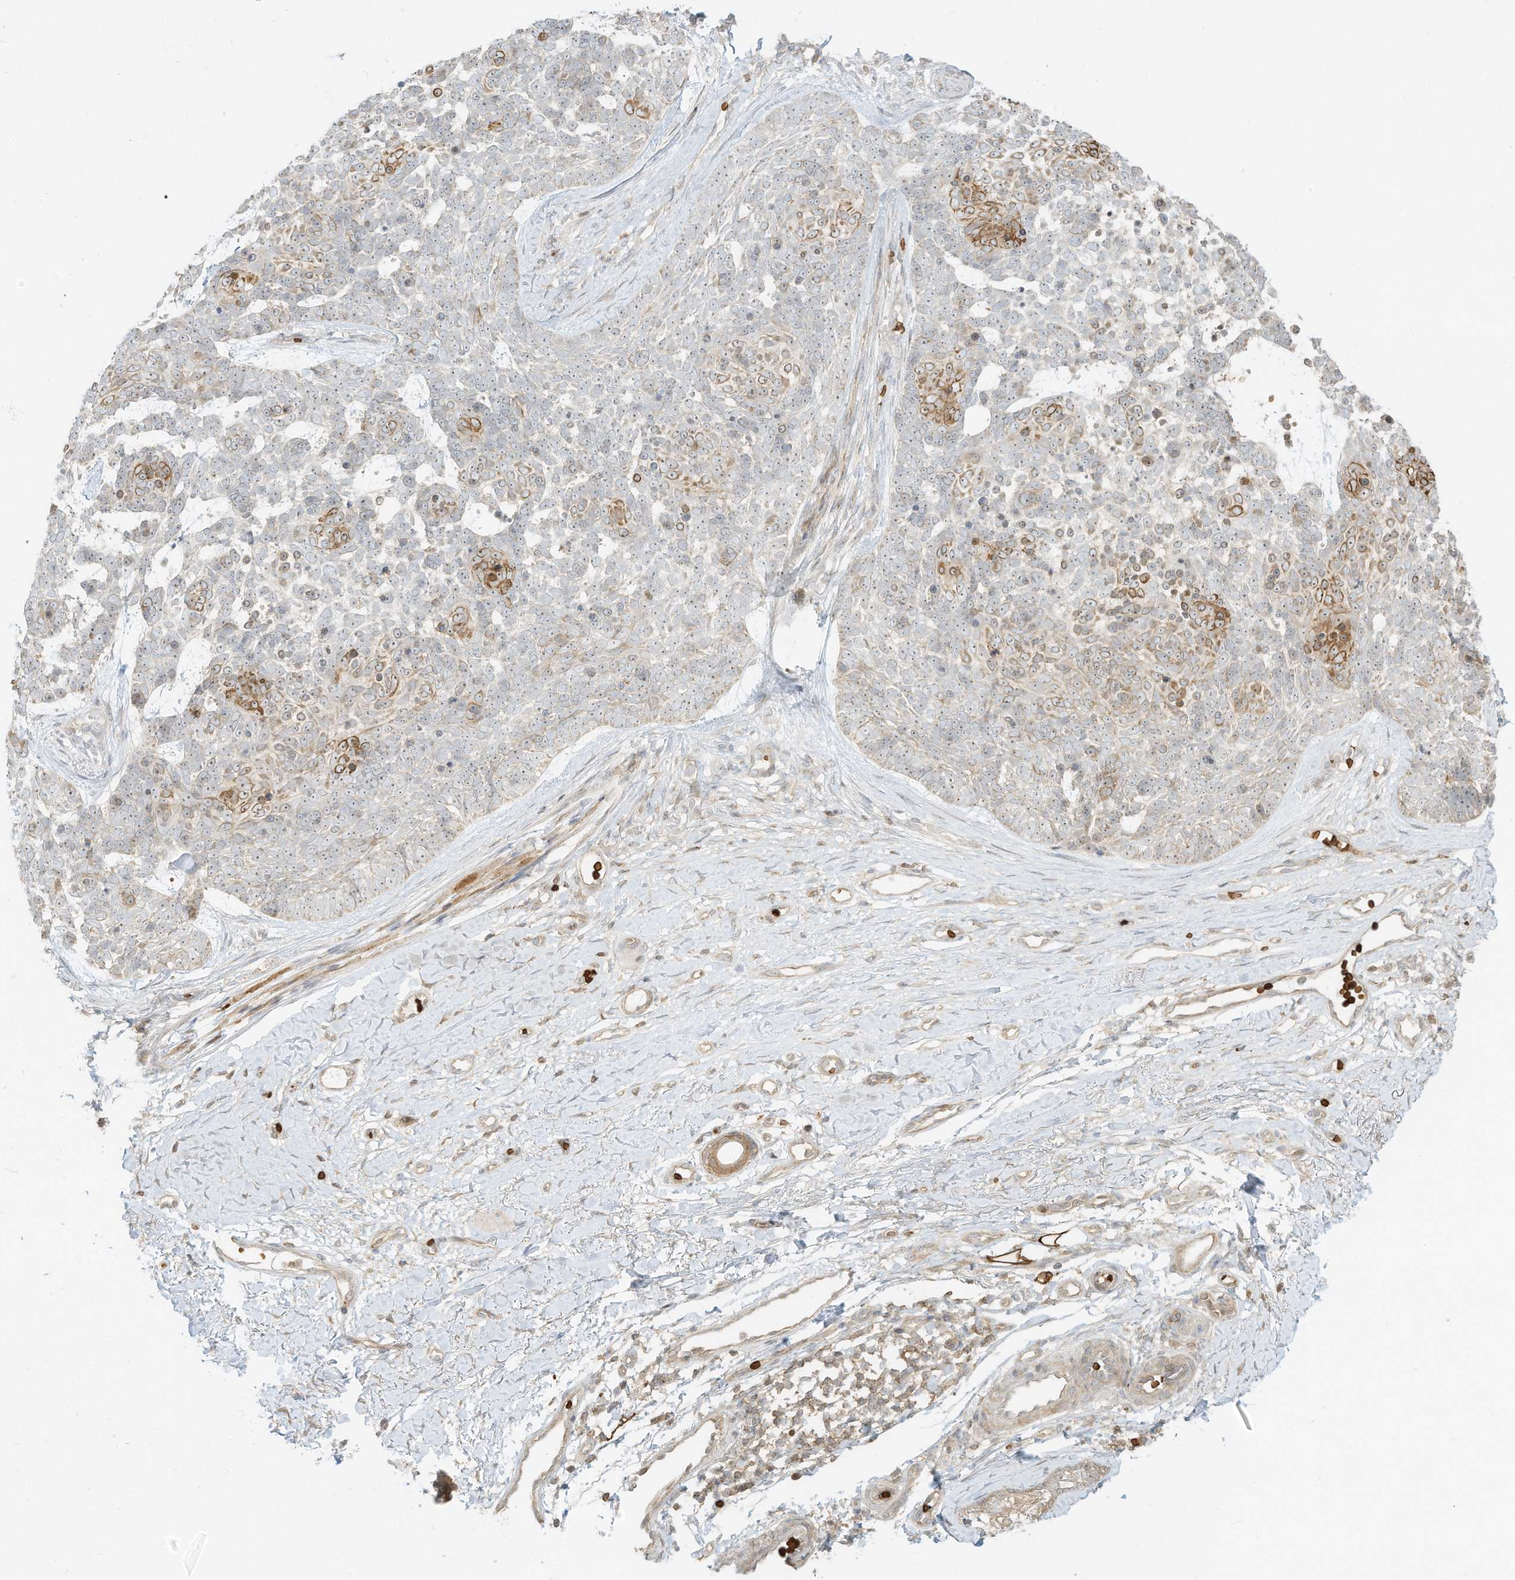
{"staining": {"intensity": "moderate", "quantity": "<25%", "location": "cytoplasmic/membranous"}, "tissue": "skin cancer", "cell_type": "Tumor cells", "image_type": "cancer", "snomed": [{"axis": "morphology", "description": "Basal cell carcinoma"}, {"axis": "topography", "description": "Skin"}], "caption": "Protein analysis of basal cell carcinoma (skin) tissue displays moderate cytoplasmic/membranous staining in approximately <25% of tumor cells. (DAB (3,3'-diaminobenzidine) IHC, brown staining for protein, blue staining for nuclei).", "gene": "OFD1", "patient": {"sex": "female", "age": 81}}